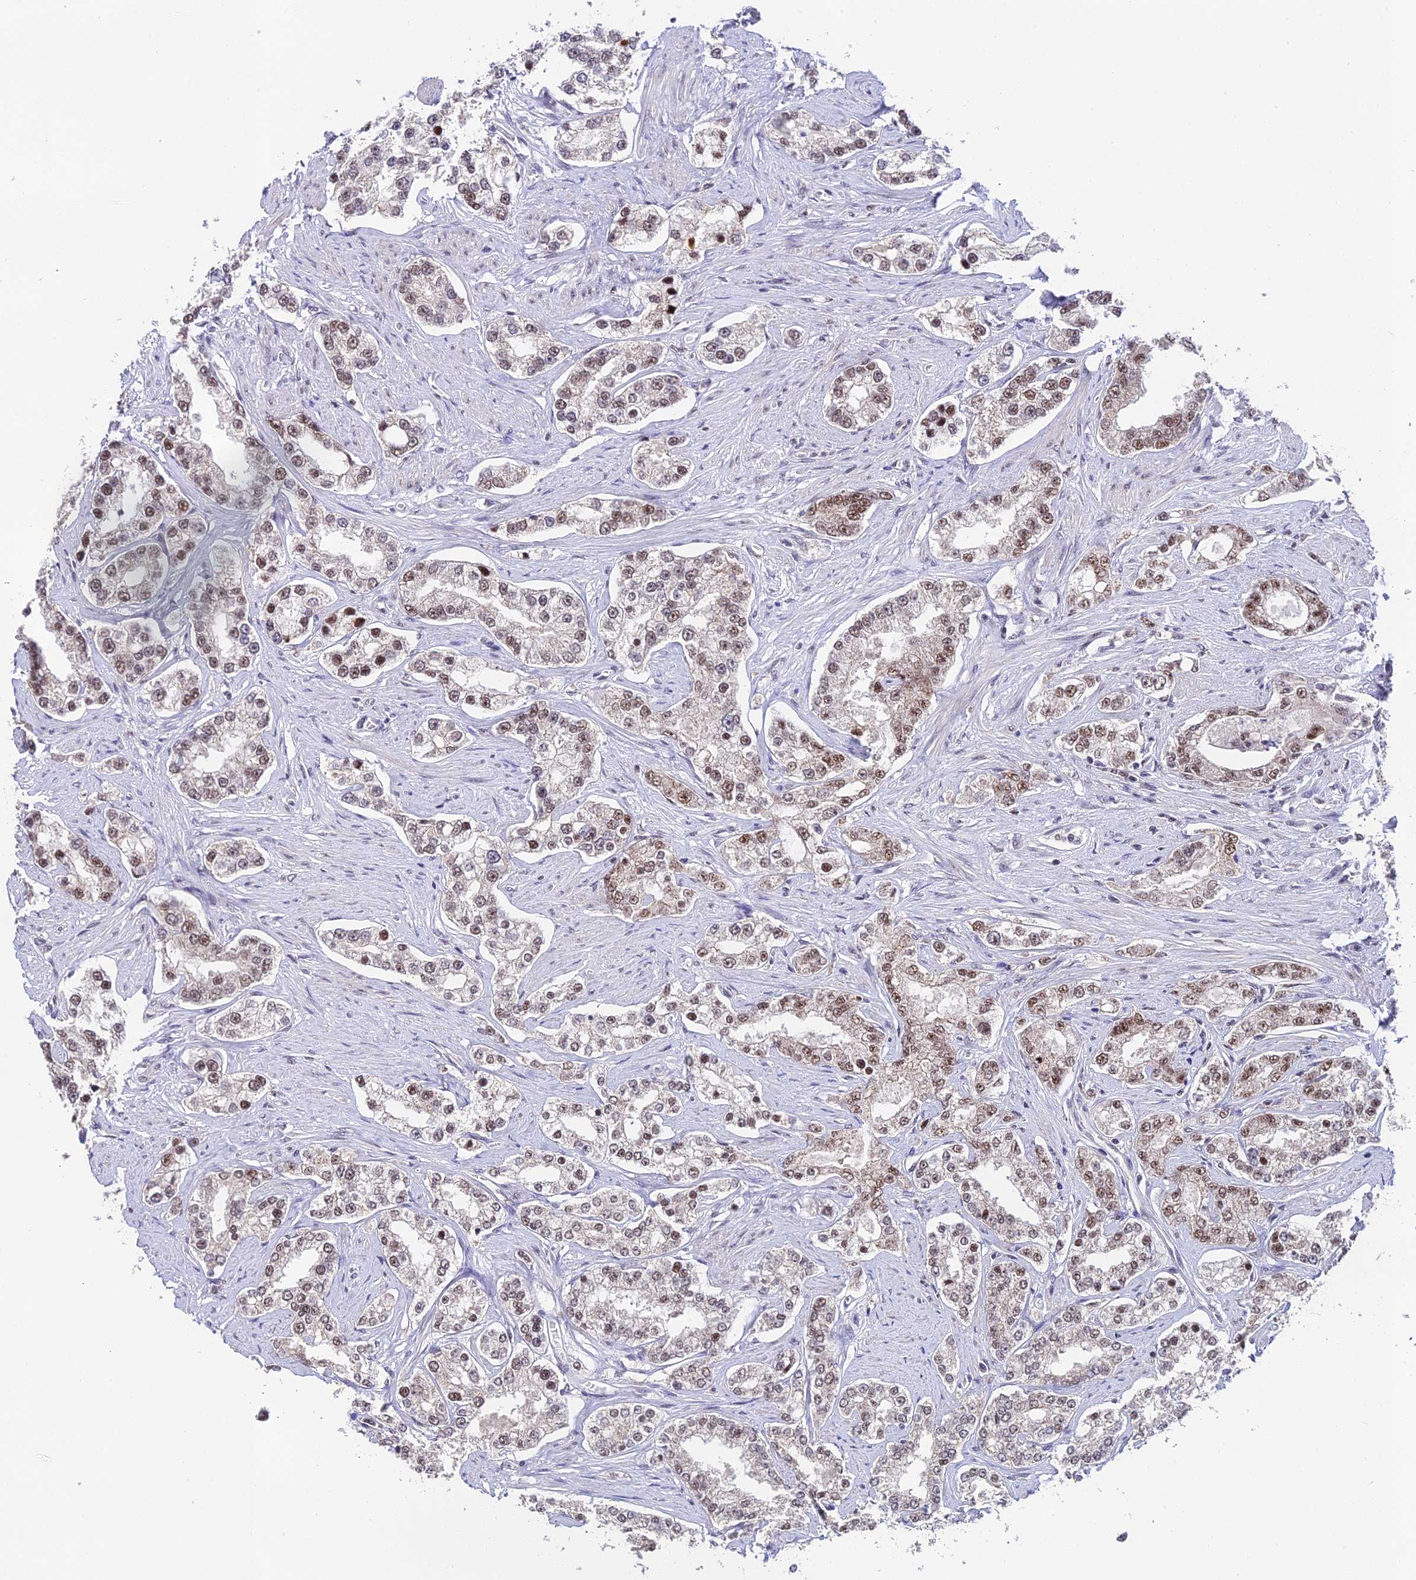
{"staining": {"intensity": "moderate", "quantity": "<25%", "location": "nuclear"}, "tissue": "prostate cancer", "cell_type": "Tumor cells", "image_type": "cancer", "snomed": [{"axis": "morphology", "description": "Normal tissue, NOS"}, {"axis": "morphology", "description": "Adenocarcinoma, High grade"}, {"axis": "topography", "description": "Prostate"}], "caption": "High-magnification brightfield microscopy of prostate adenocarcinoma (high-grade) stained with DAB (3,3'-diaminobenzidine) (brown) and counterstained with hematoxylin (blue). tumor cells exhibit moderate nuclear expression is appreciated in approximately<25% of cells.", "gene": "THOC7", "patient": {"sex": "male", "age": 83}}